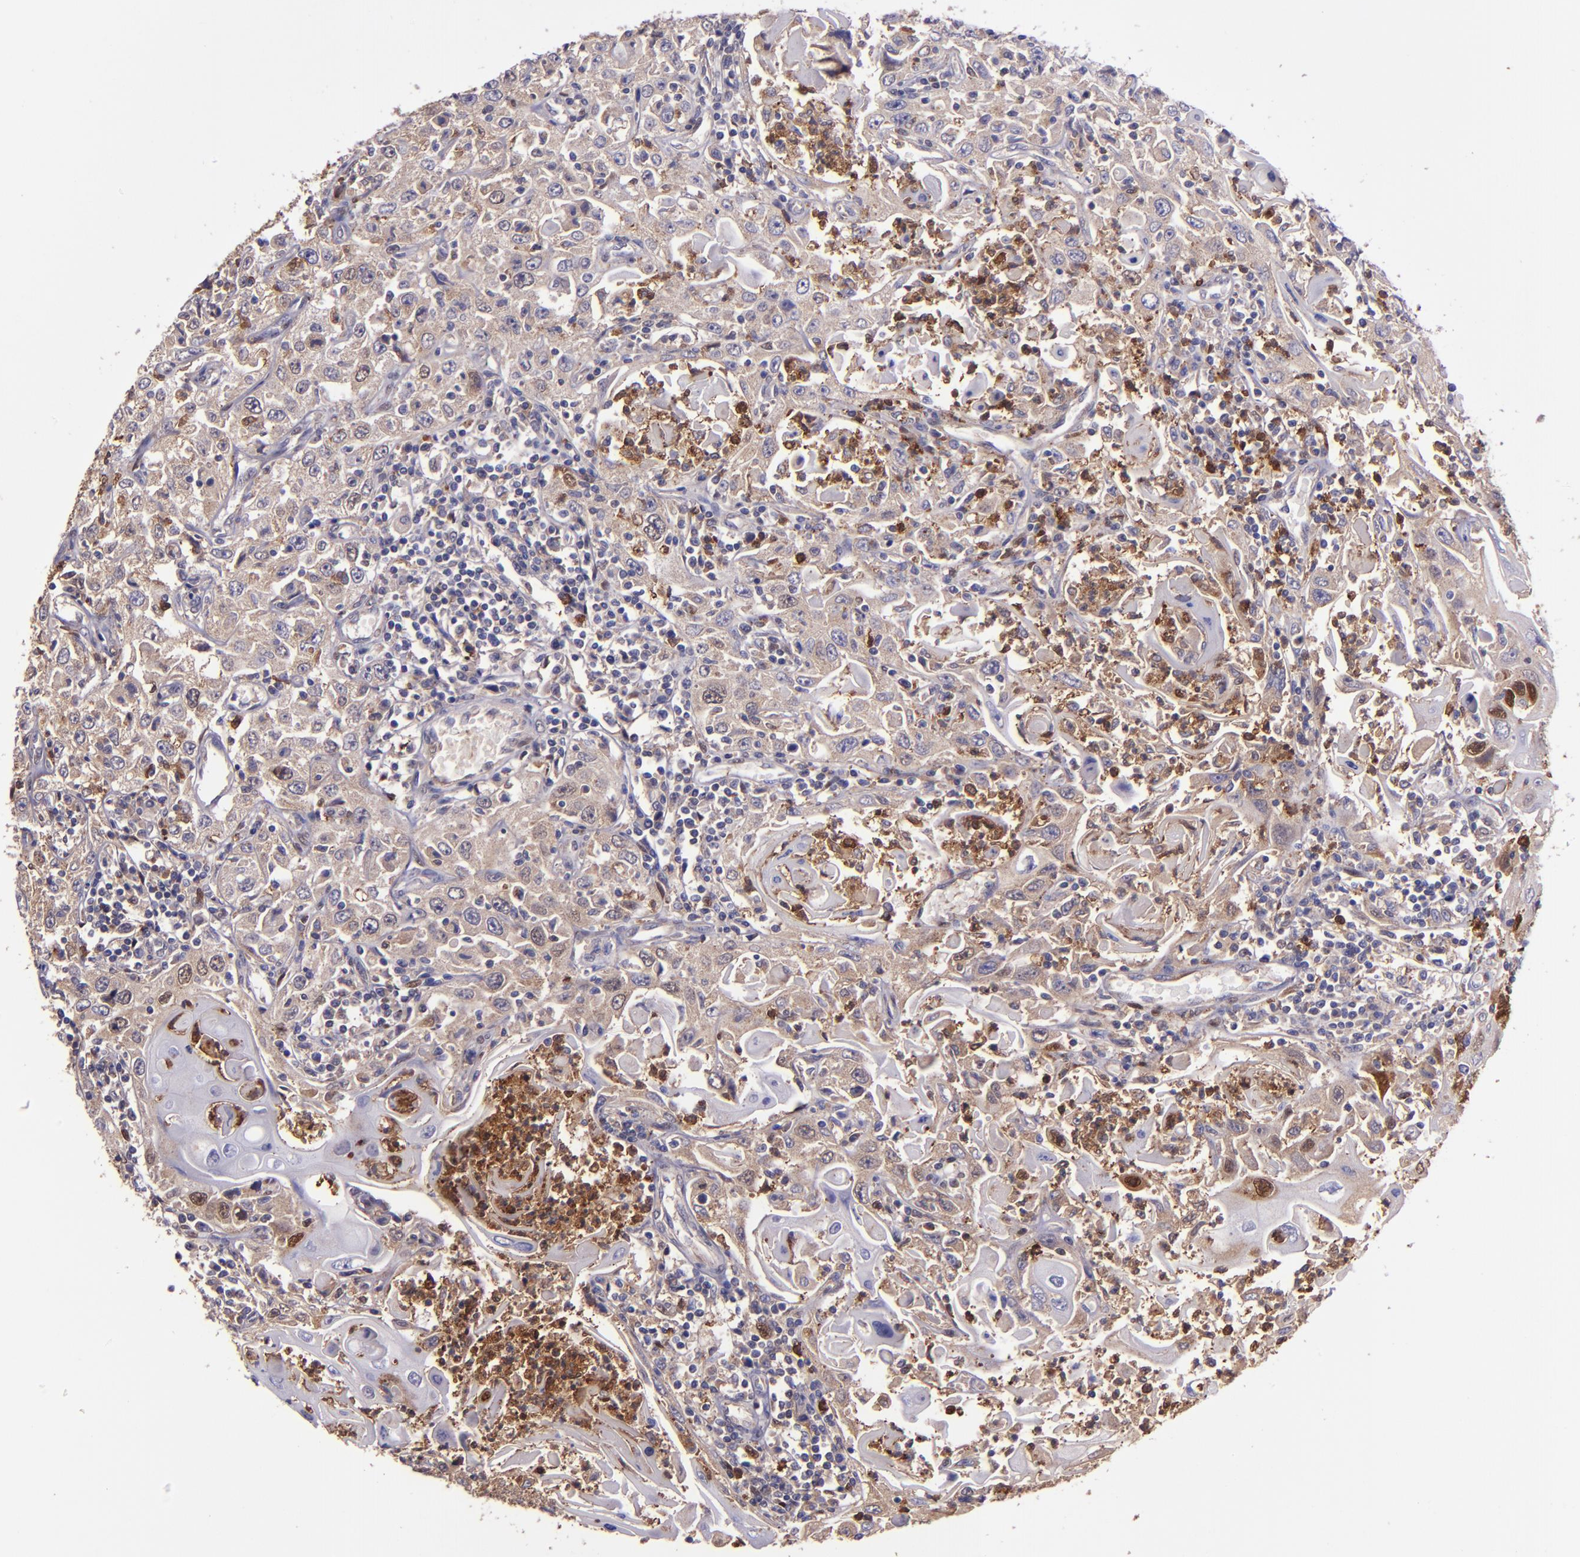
{"staining": {"intensity": "weak", "quantity": ">75%", "location": "cytoplasmic/membranous"}, "tissue": "head and neck cancer", "cell_type": "Tumor cells", "image_type": "cancer", "snomed": [{"axis": "morphology", "description": "Squamous cell carcinoma, NOS"}, {"axis": "topography", "description": "Oral tissue"}, {"axis": "topography", "description": "Head-Neck"}], "caption": "Protein expression analysis of head and neck cancer exhibits weak cytoplasmic/membranous positivity in approximately >75% of tumor cells. Immunohistochemistry (ihc) stains the protein of interest in brown and the nuclei are stained blue.", "gene": "WASHC1", "patient": {"sex": "female", "age": 76}}